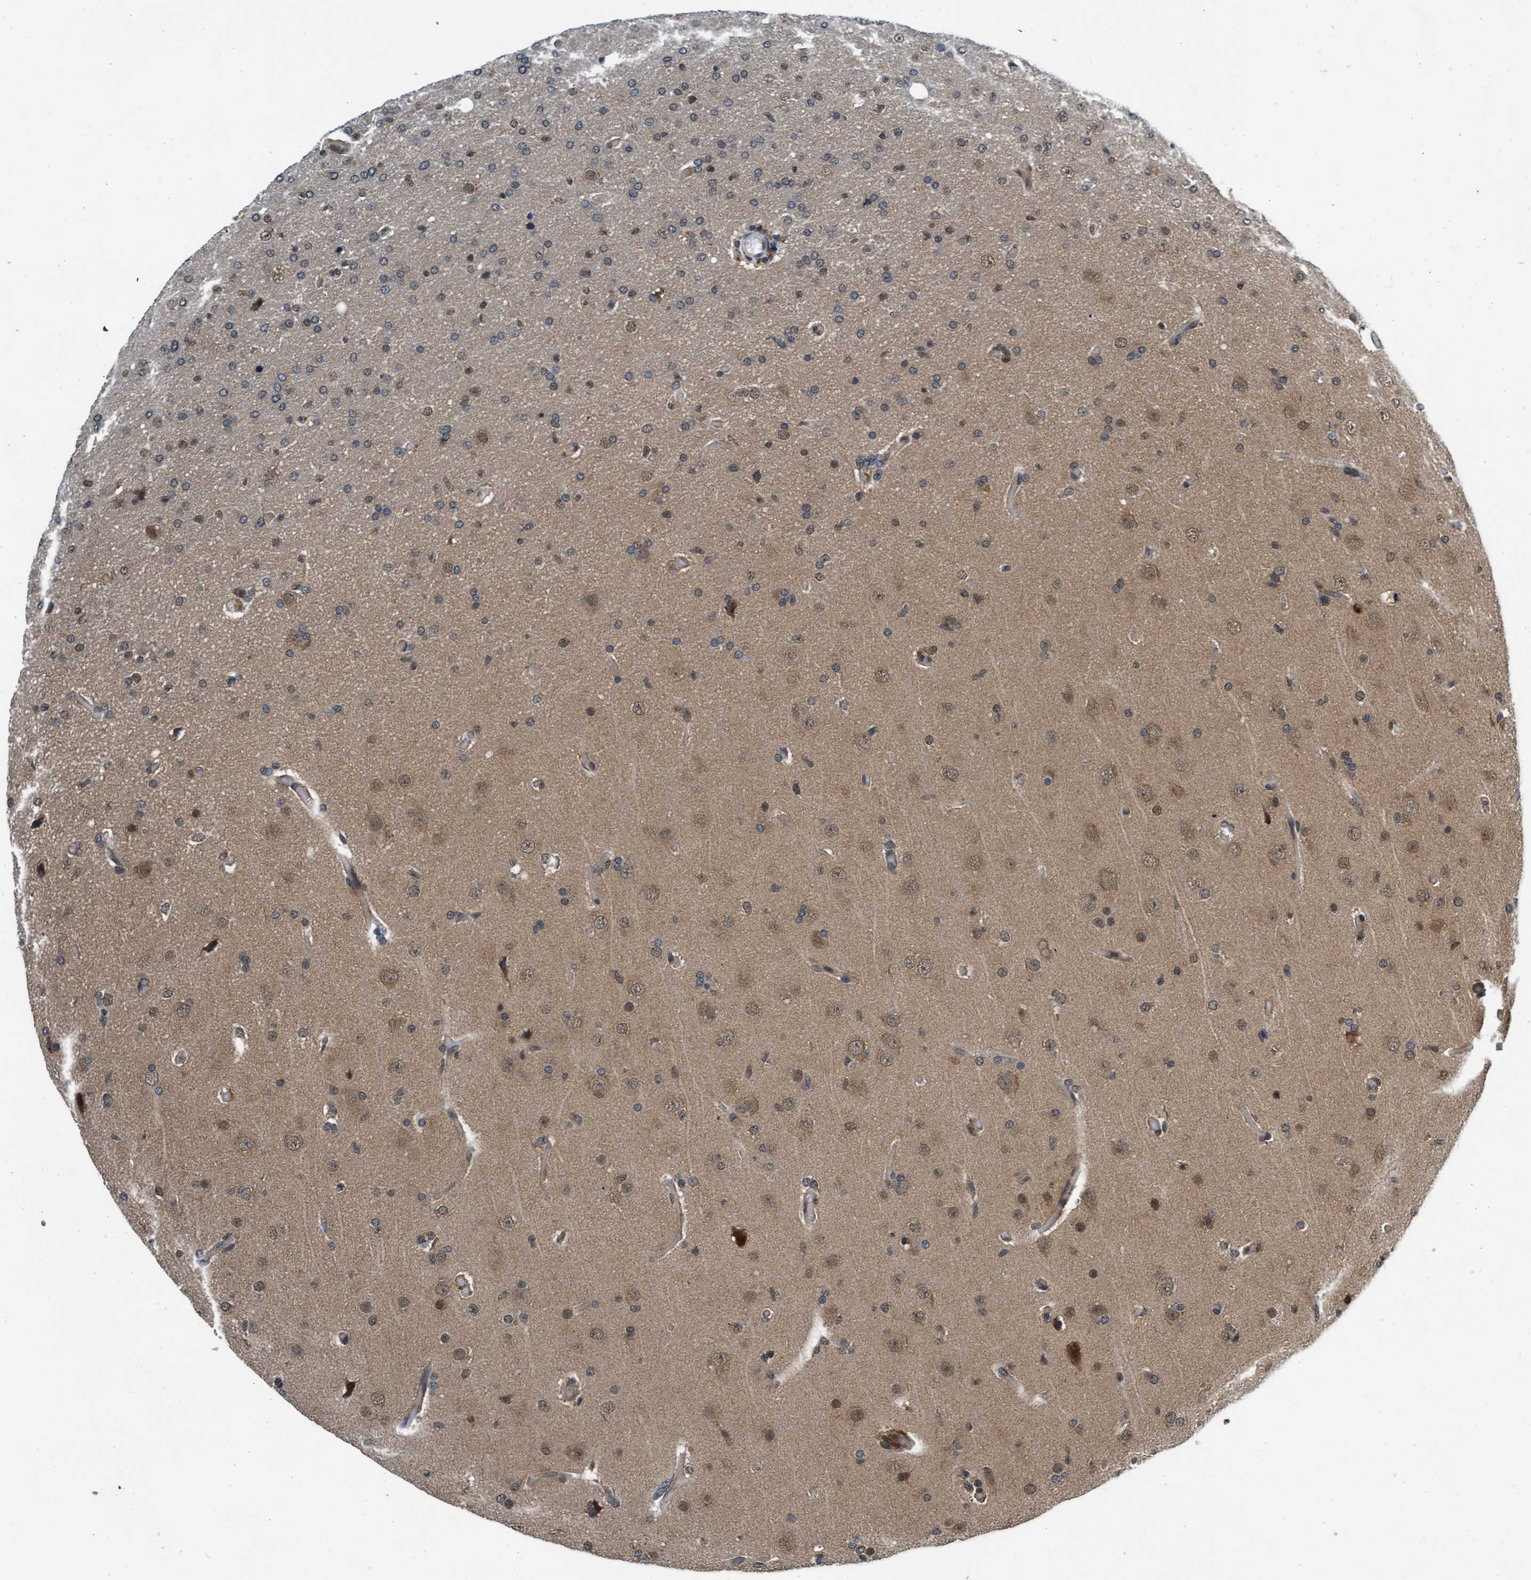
{"staining": {"intensity": "weak", "quantity": "25%-75%", "location": "nuclear"}, "tissue": "glioma", "cell_type": "Tumor cells", "image_type": "cancer", "snomed": [{"axis": "morphology", "description": "Glioma, malignant, High grade"}, {"axis": "topography", "description": "Brain"}], "caption": "Malignant glioma (high-grade) stained with a protein marker displays weak staining in tumor cells.", "gene": "WASF1", "patient": {"sex": "male", "age": 33}}